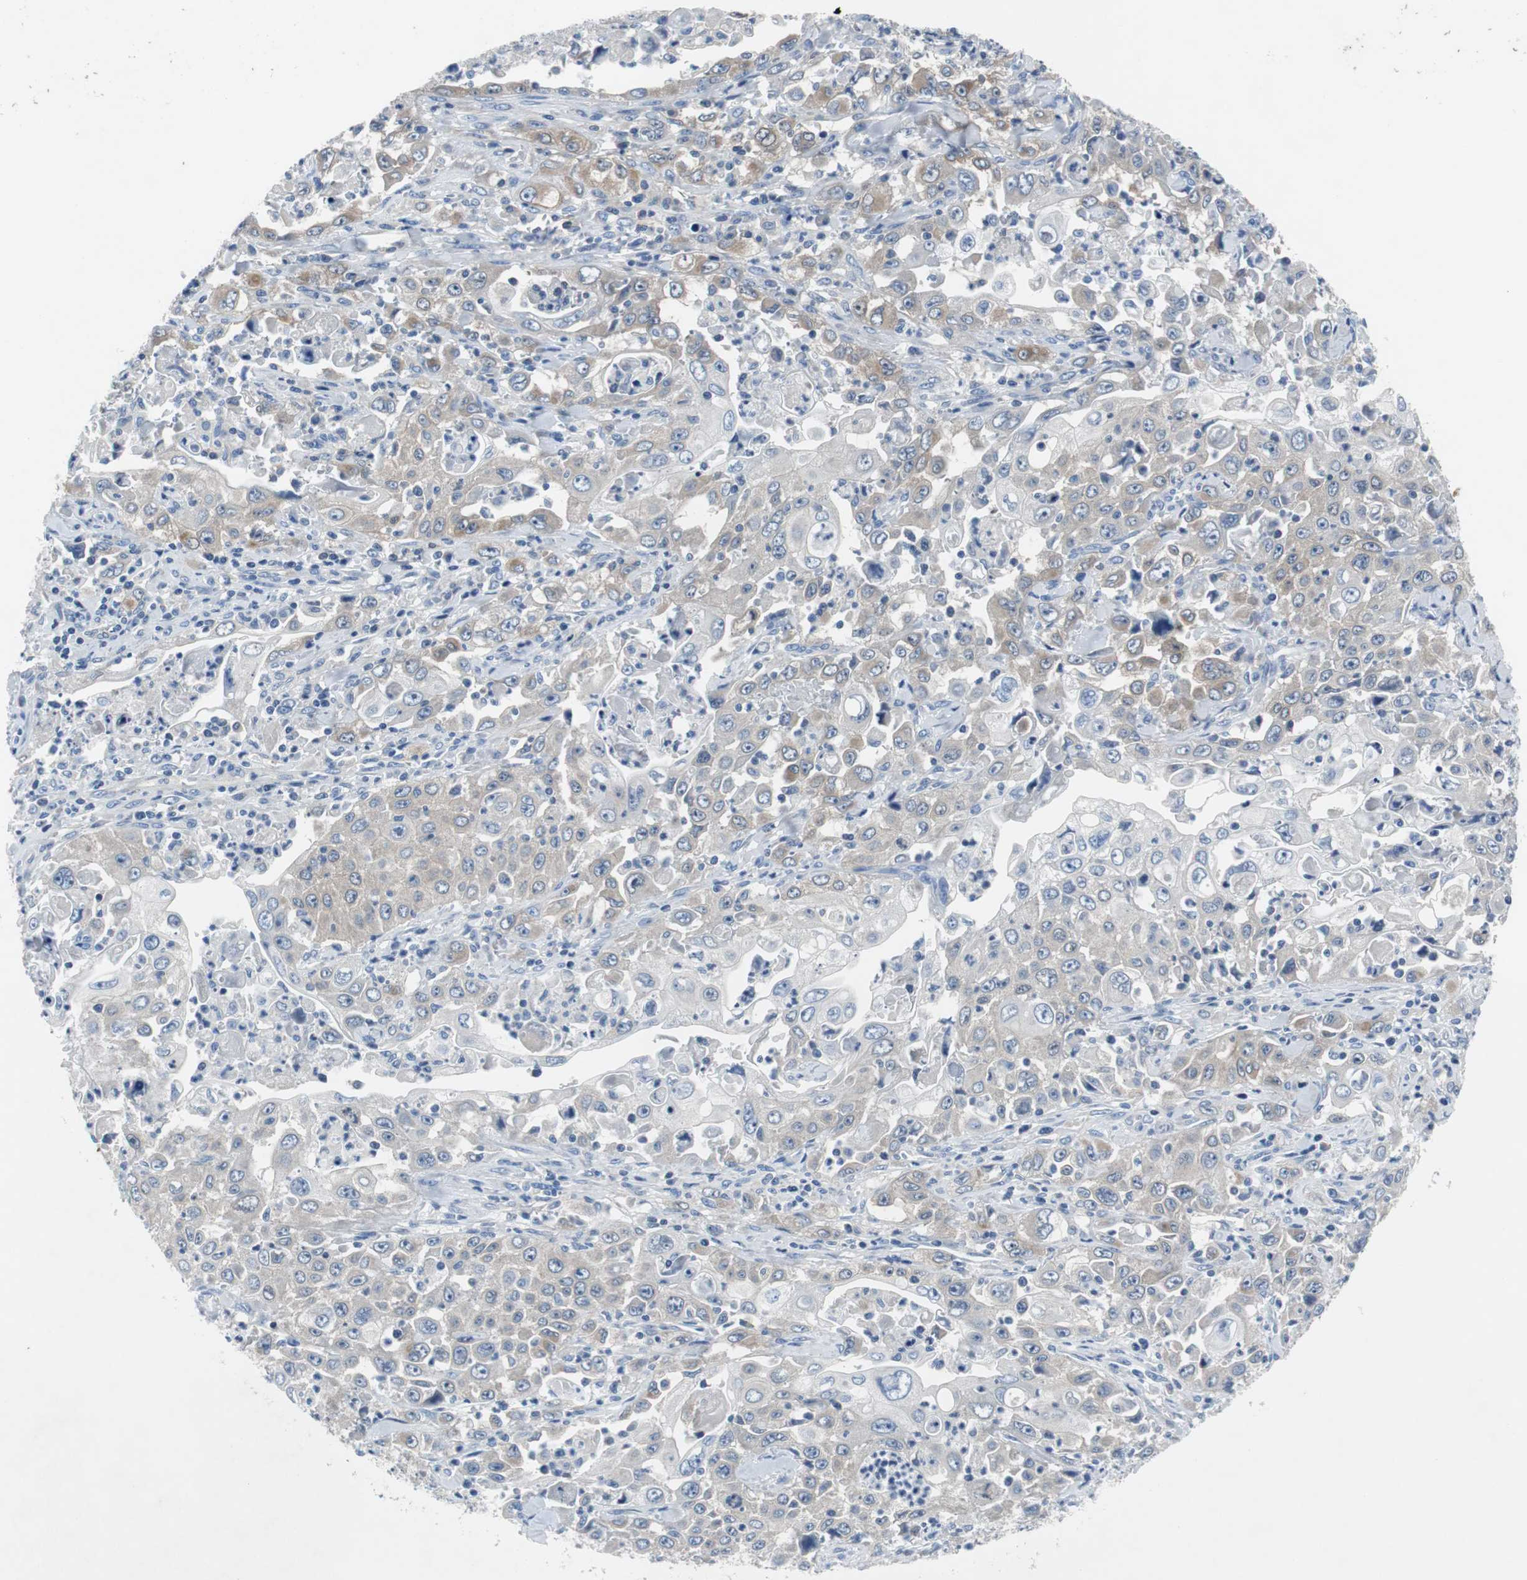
{"staining": {"intensity": "weak", "quantity": ">75%", "location": "cytoplasmic/membranous"}, "tissue": "pancreatic cancer", "cell_type": "Tumor cells", "image_type": "cancer", "snomed": [{"axis": "morphology", "description": "Adenocarcinoma, NOS"}, {"axis": "topography", "description": "Pancreas"}], "caption": "Immunohistochemical staining of human pancreatic cancer (adenocarcinoma) shows low levels of weak cytoplasmic/membranous staining in about >75% of tumor cells.", "gene": "EEF2K", "patient": {"sex": "male", "age": 70}}